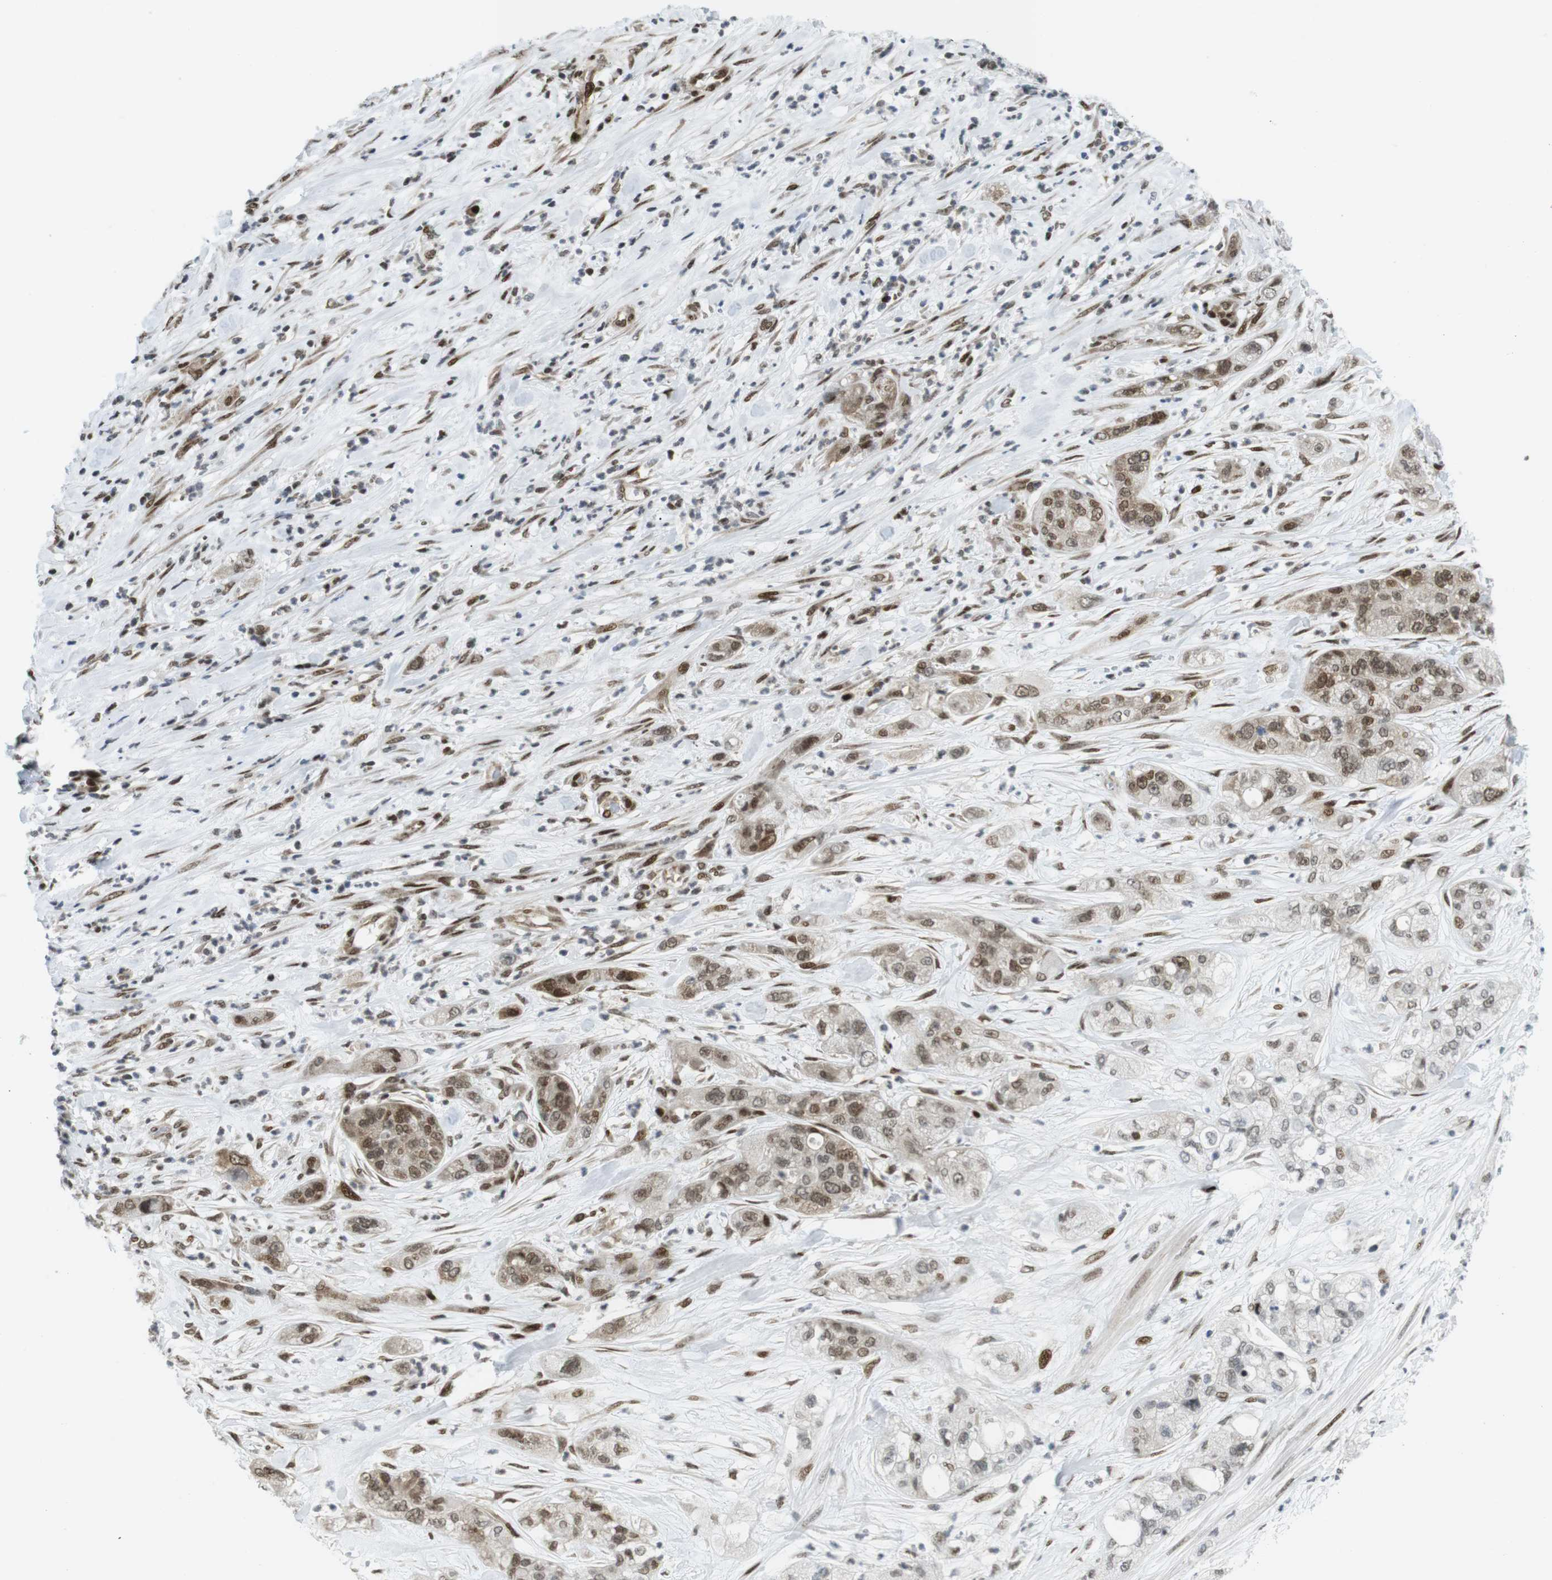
{"staining": {"intensity": "moderate", "quantity": ">75%", "location": "nuclear"}, "tissue": "pancreatic cancer", "cell_type": "Tumor cells", "image_type": "cancer", "snomed": [{"axis": "morphology", "description": "Adenocarcinoma, NOS"}, {"axis": "topography", "description": "Pancreas"}], "caption": "Pancreatic cancer (adenocarcinoma) stained for a protein exhibits moderate nuclear positivity in tumor cells.", "gene": "CDC27", "patient": {"sex": "female", "age": 78}}